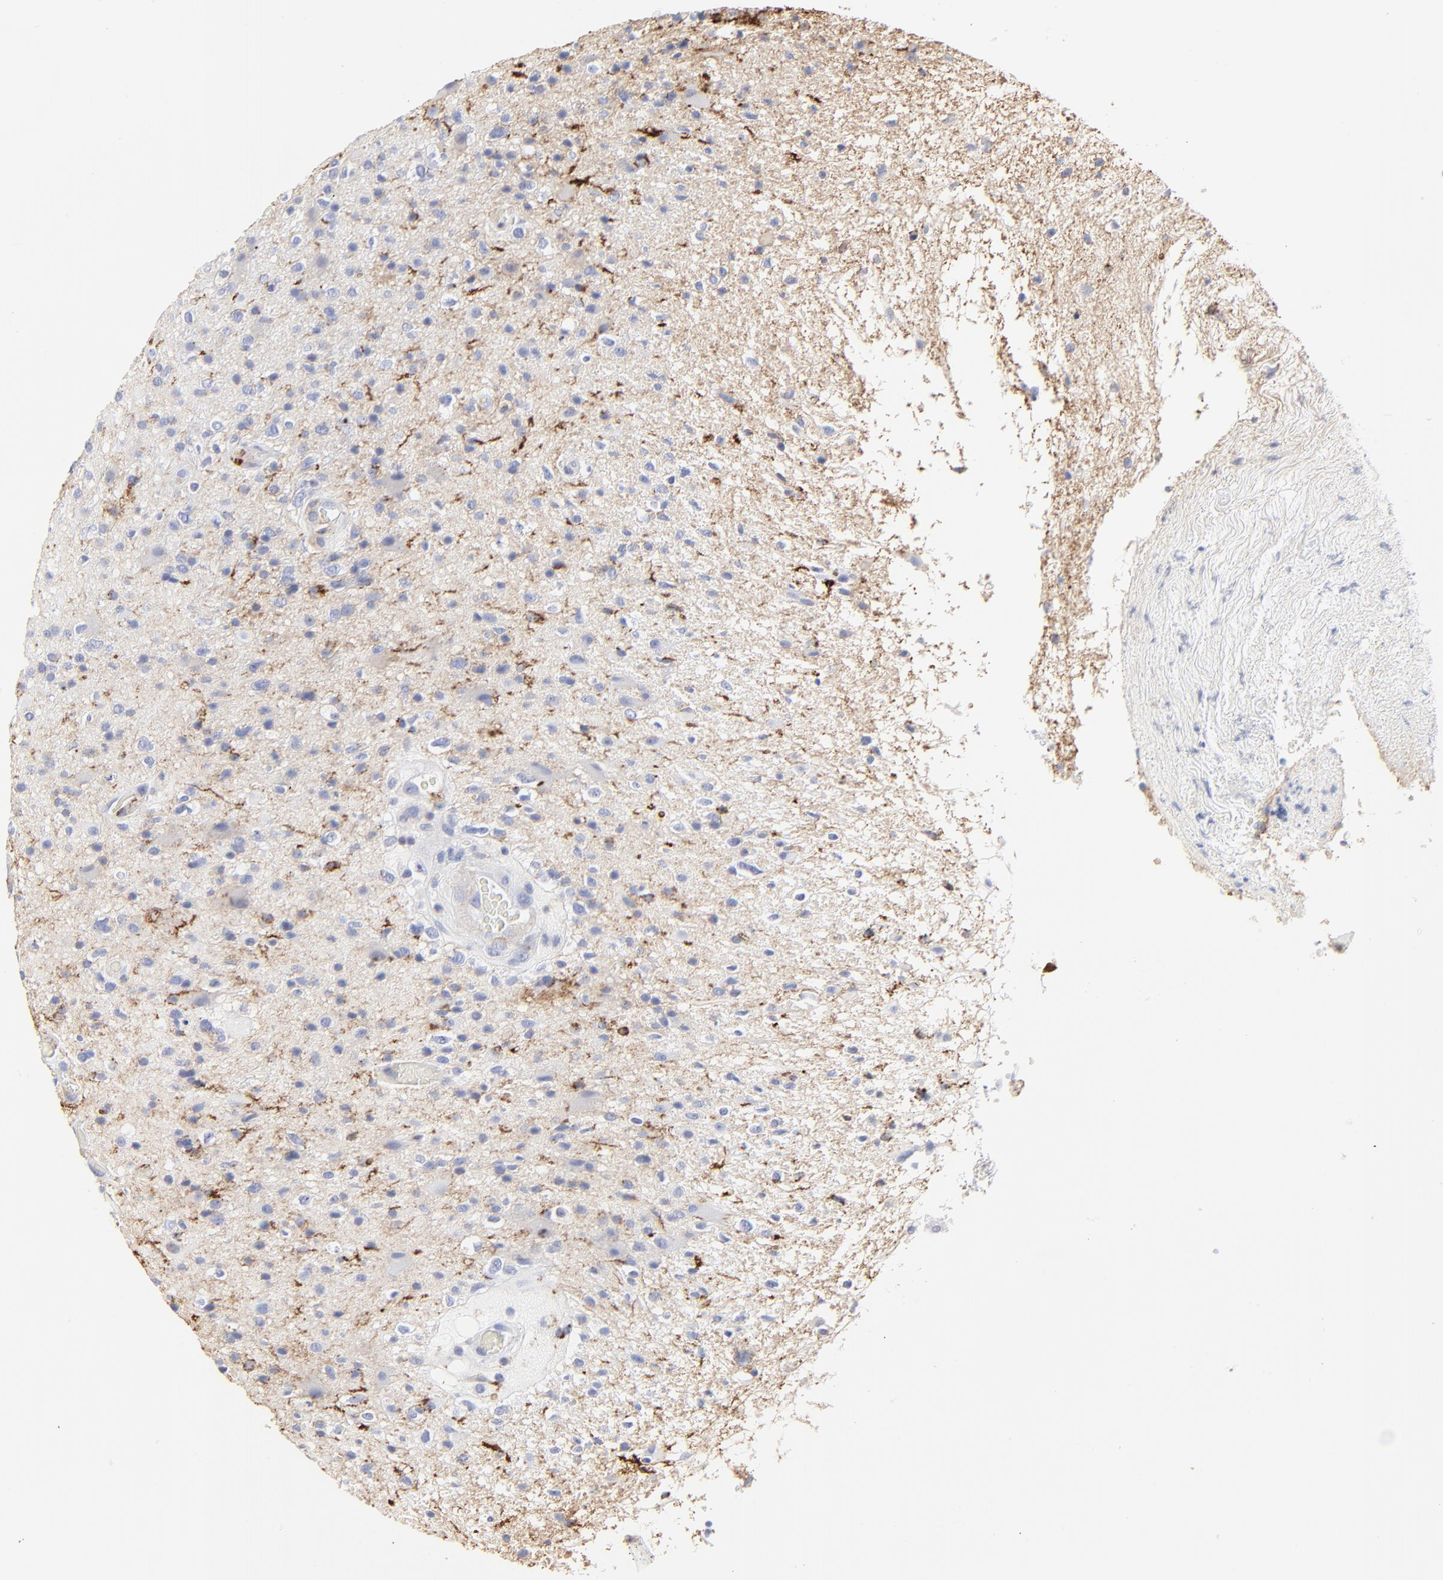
{"staining": {"intensity": "weak", "quantity": "<25%", "location": "cytoplasmic/membranous"}, "tissue": "glioma", "cell_type": "Tumor cells", "image_type": "cancer", "snomed": [{"axis": "morphology", "description": "Glioma, malignant, High grade"}, {"axis": "topography", "description": "Brain"}], "caption": "An image of glioma stained for a protein shows no brown staining in tumor cells.", "gene": "ANXA6", "patient": {"sex": "male", "age": 33}}